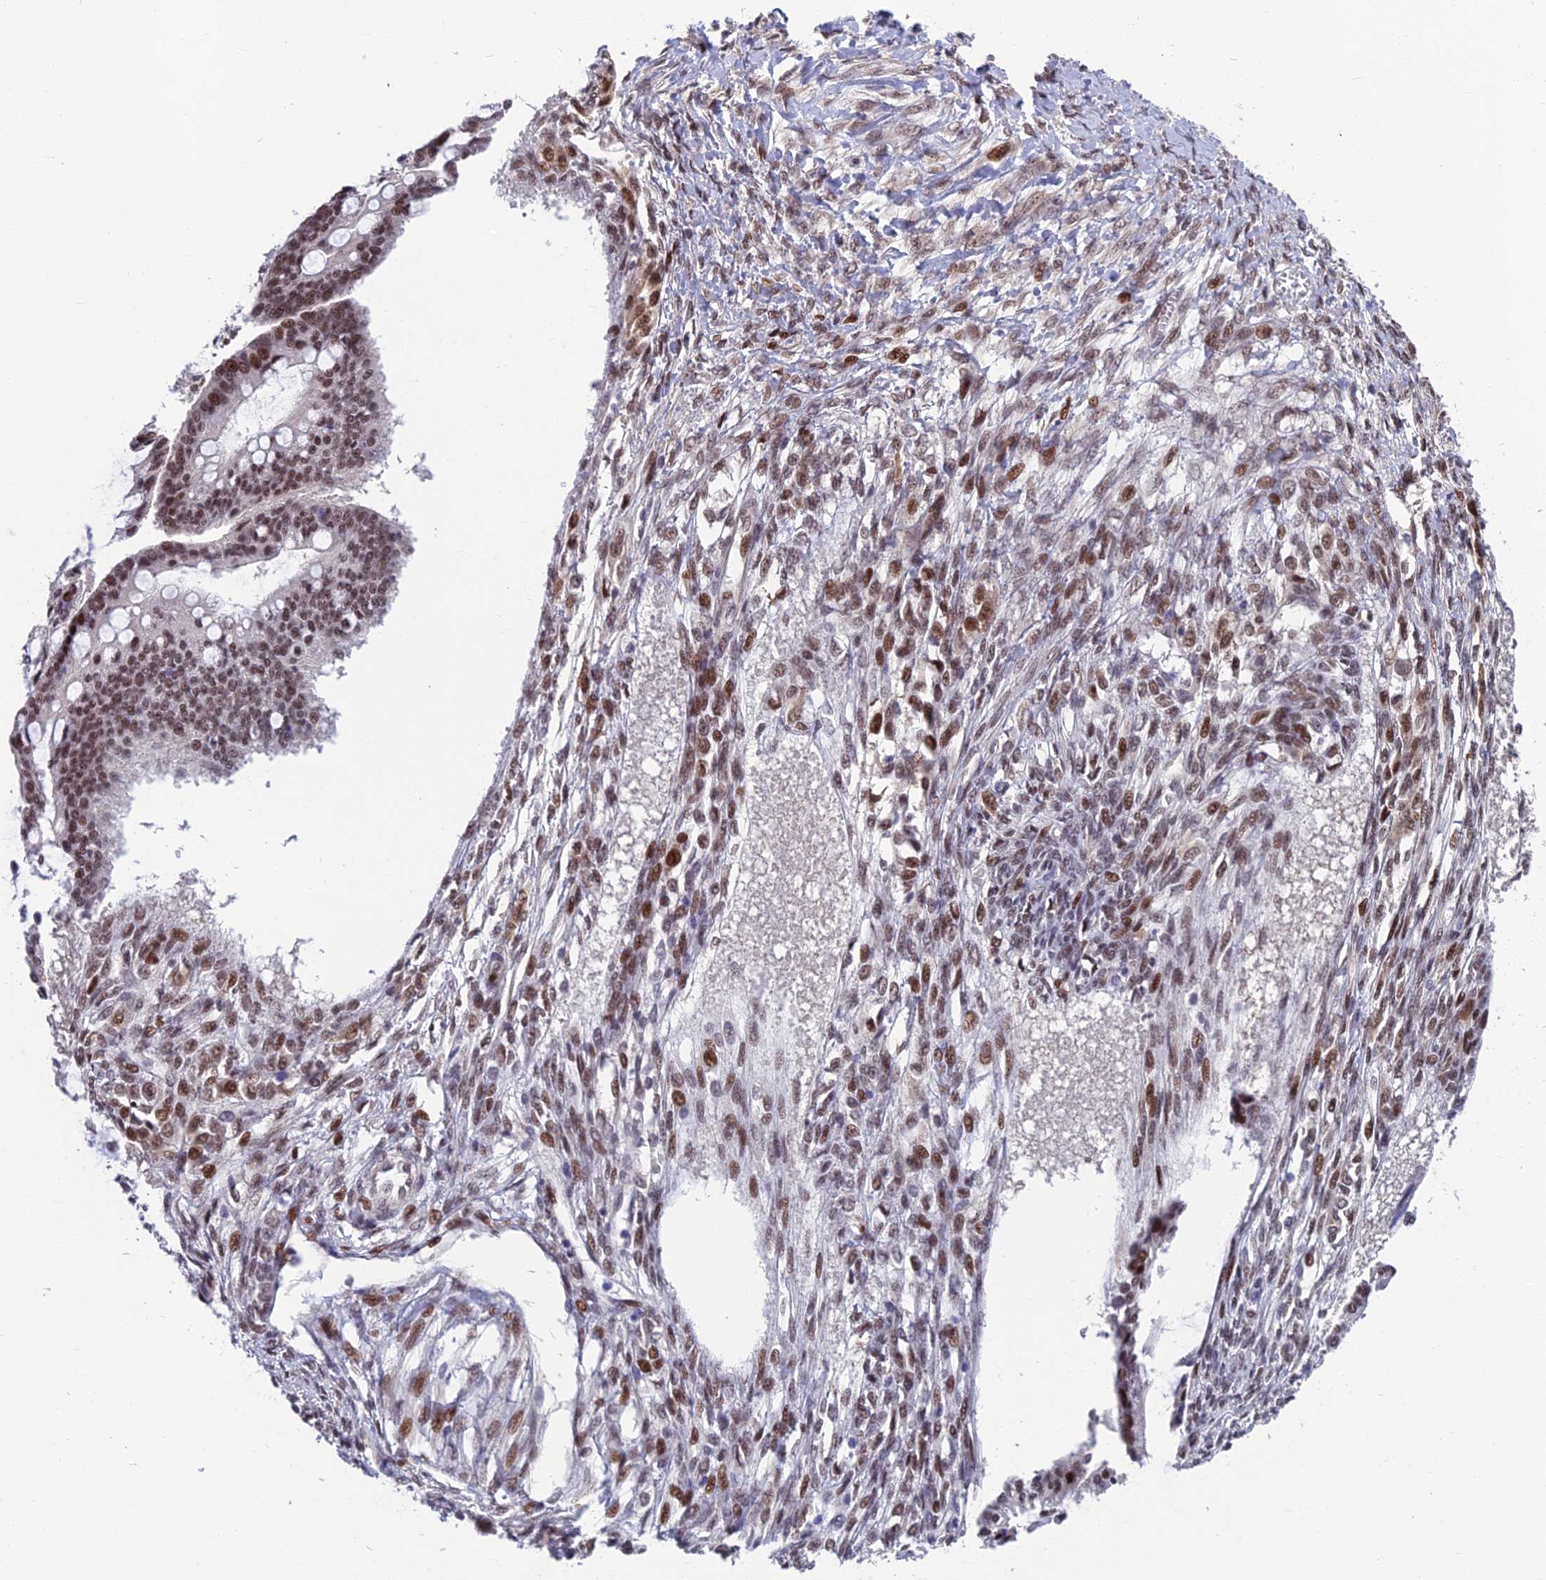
{"staining": {"intensity": "moderate", "quantity": ">75%", "location": "nuclear"}, "tissue": "ovarian cancer", "cell_type": "Tumor cells", "image_type": "cancer", "snomed": [{"axis": "morphology", "description": "Cystadenocarcinoma, mucinous, NOS"}, {"axis": "topography", "description": "Ovary"}], "caption": "Mucinous cystadenocarcinoma (ovarian) stained with DAB (3,3'-diaminobenzidine) immunohistochemistry (IHC) displays medium levels of moderate nuclear expression in approximately >75% of tumor cells.", "gene": "KIAA1191", "patient": {"sex": "female", "age": 73}}